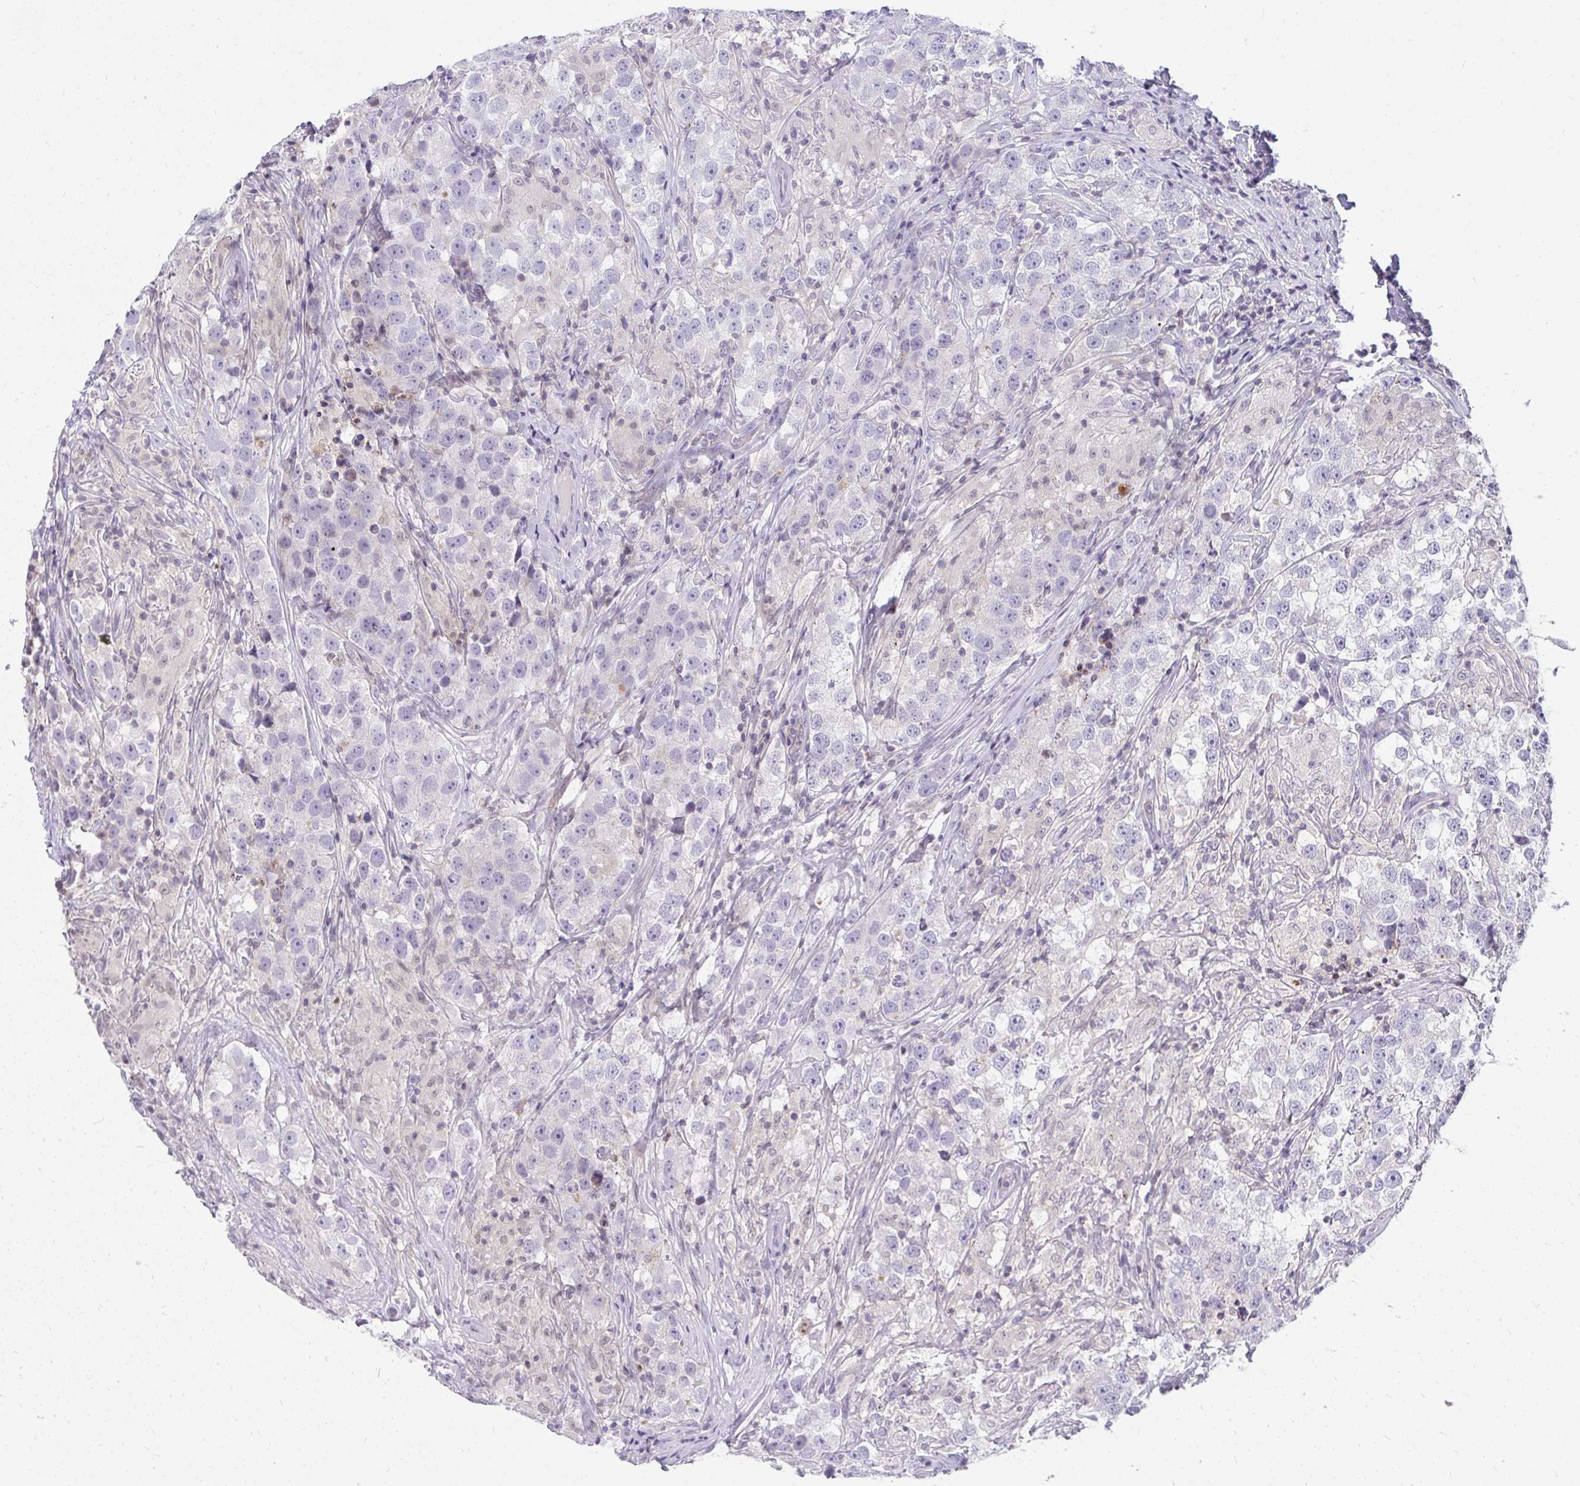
{"staining": {"intensity": "negative", "quantity": "none", "location": "none"}, "tissue": "testis cancer", "cell_type": "Tumor cells", "image_type": "cancer", "snomed": [{"axis": "morphology", "description": "Seminoma, NOS"}, {"axis": "topography", "description": "Testis"}], "caption": "The immunohistochemistry photomicrograph has no significant positivity in tumor cells of seminoma (testis) tissue.", "gene": "VPS4B", "patient": {"sex": "male", "age": 46}}